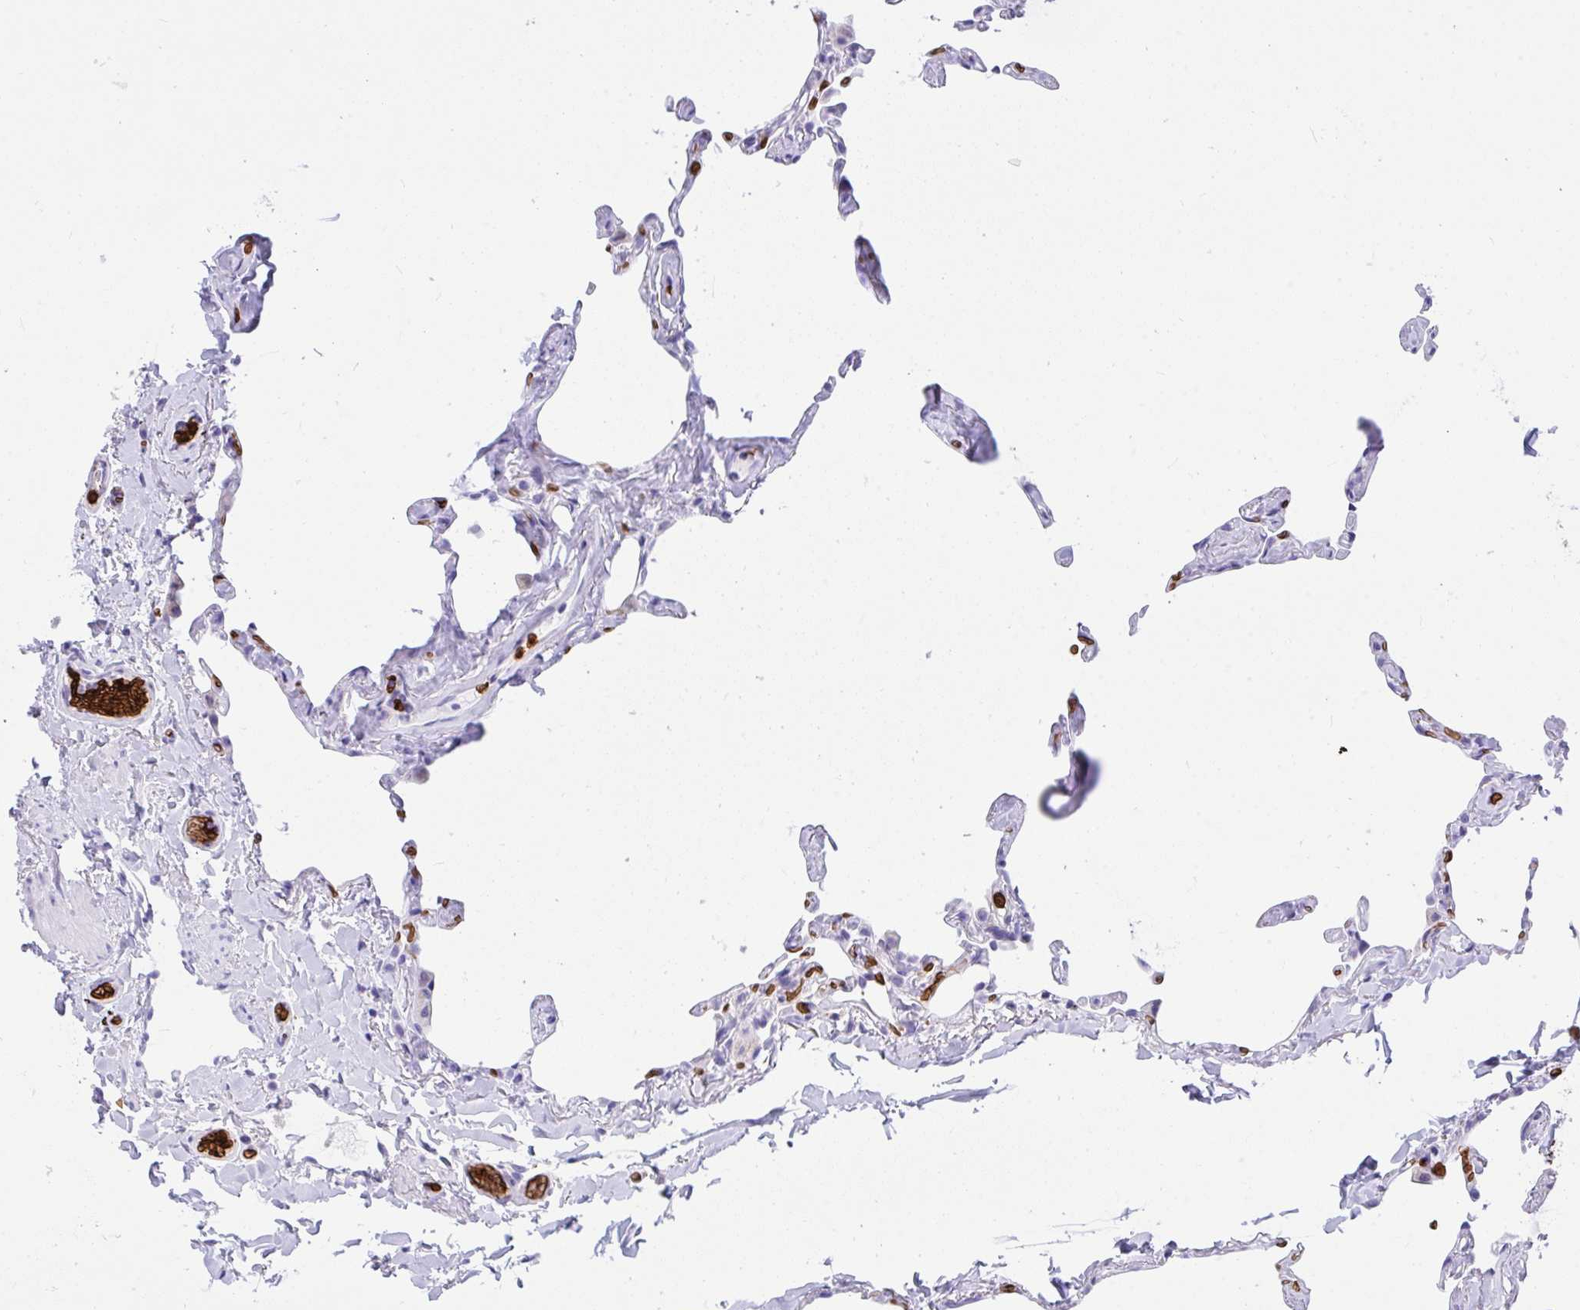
{"staining": {"intensity": "negative", "quantity": "none", "location": "none"}, "tissue": "lung", "cell_type": "Alveolar cells", "image_type": "normal", "snomed": [{"axis": "morphology", "description": "Normal tissue, NOS"}, {"axis": "topography", "description": "Lung"}], "caption": "A histopathology image of human lung is negative for staining in alveolar cells. (IHC, brightfield microscopy, high magnification).", "gene": "ANK1", "patient": {"sex": "male", "age": 65}}